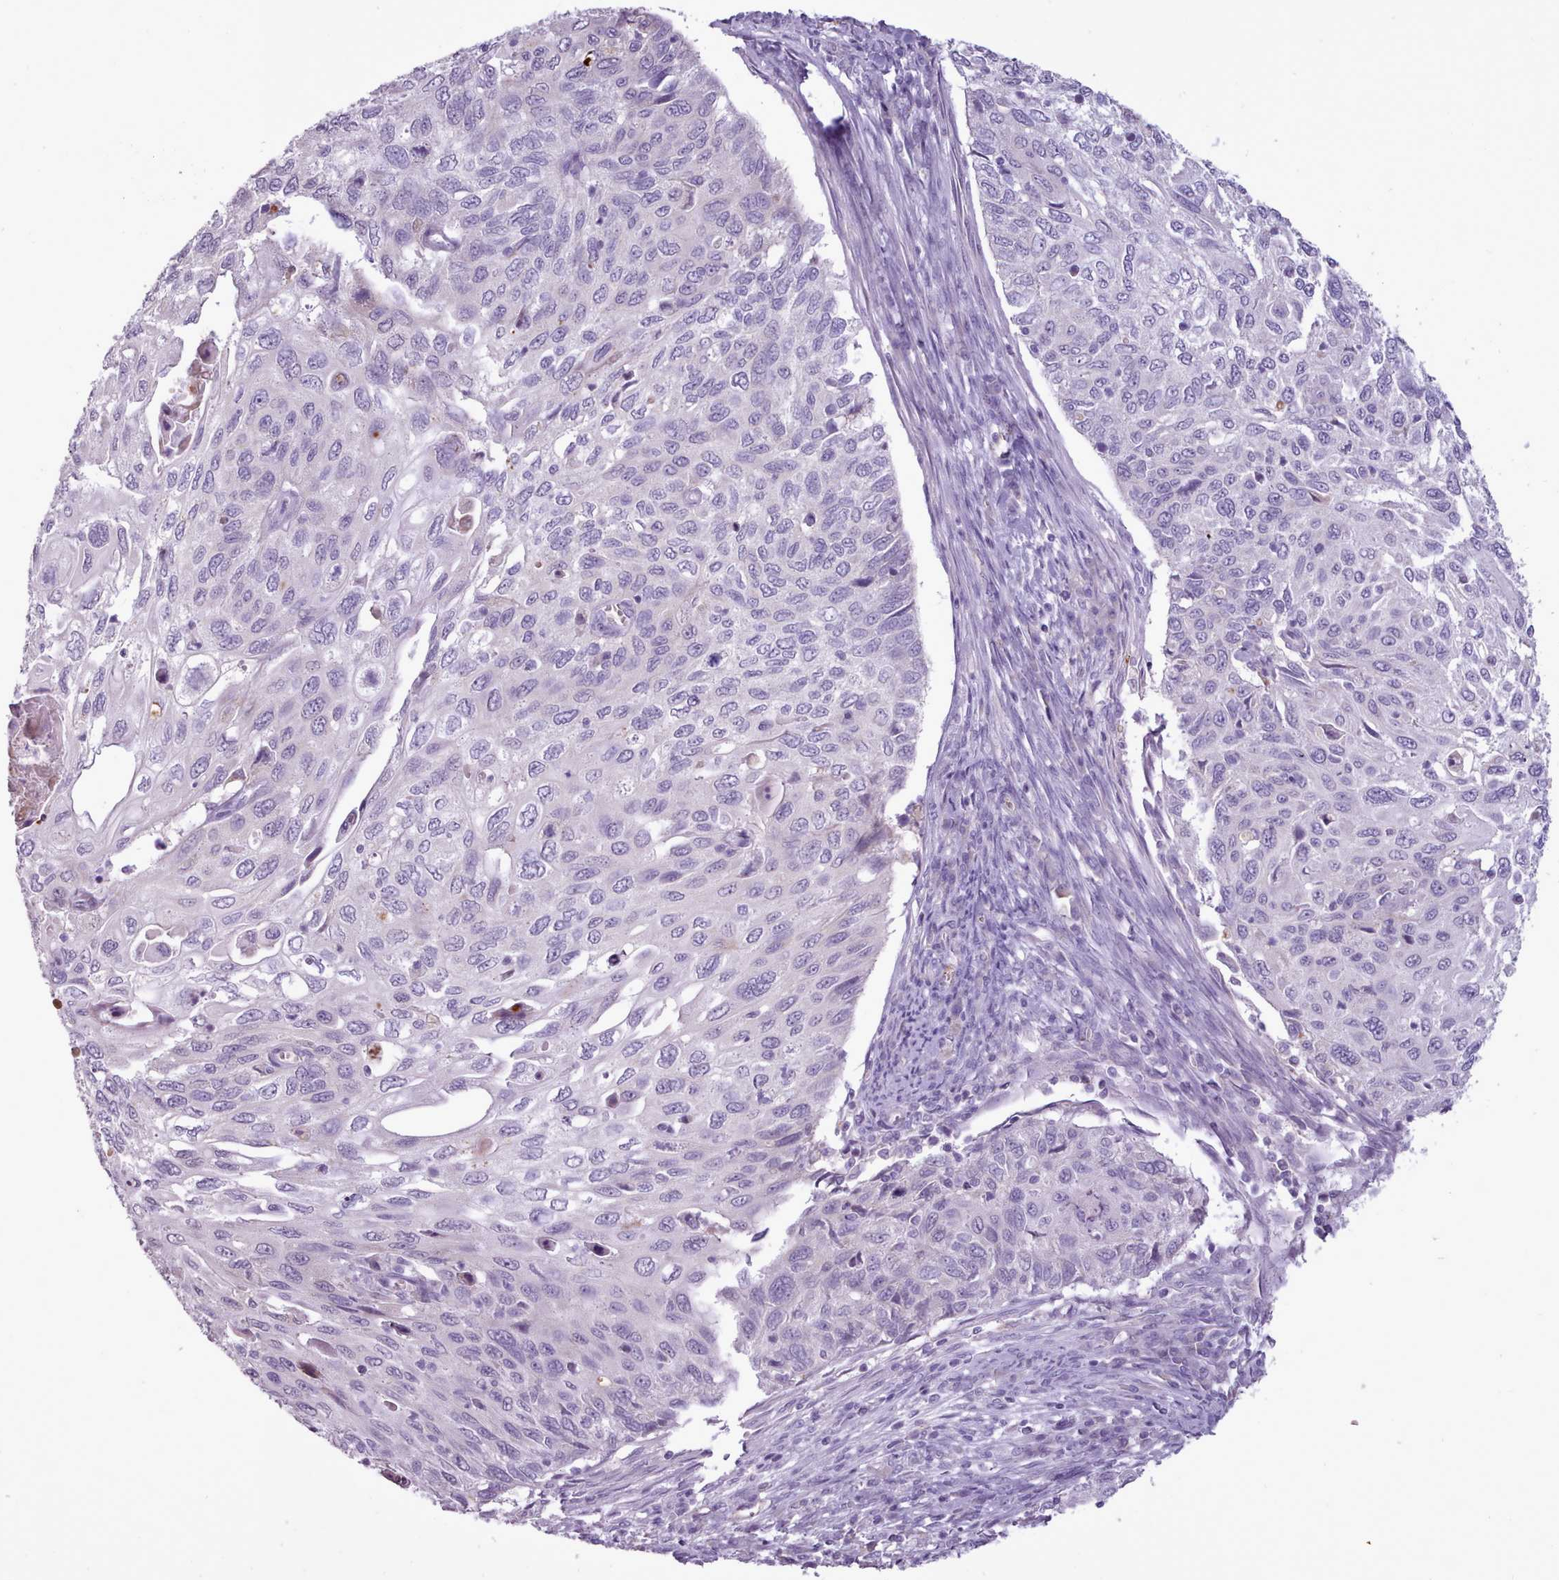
{"staining": {"intensity": "negative", "quantity": "none", "location": "none"}, "tissue": "cervical cancer", "cell_type": "Tumor cells", "image_type": "cancer", "snomed": [{"axis": "morphology", "description": "Squamous cell carcinoma, NOS"}, {"axis": "topography", "description": "Cervix"}], "caption": "Image shows no protein staining in tumor cells of cervical cancer (squamous cell carcinoma) tissue.", "gene": "ATRAID", "patient": {"sex": "female", "age": 70}}